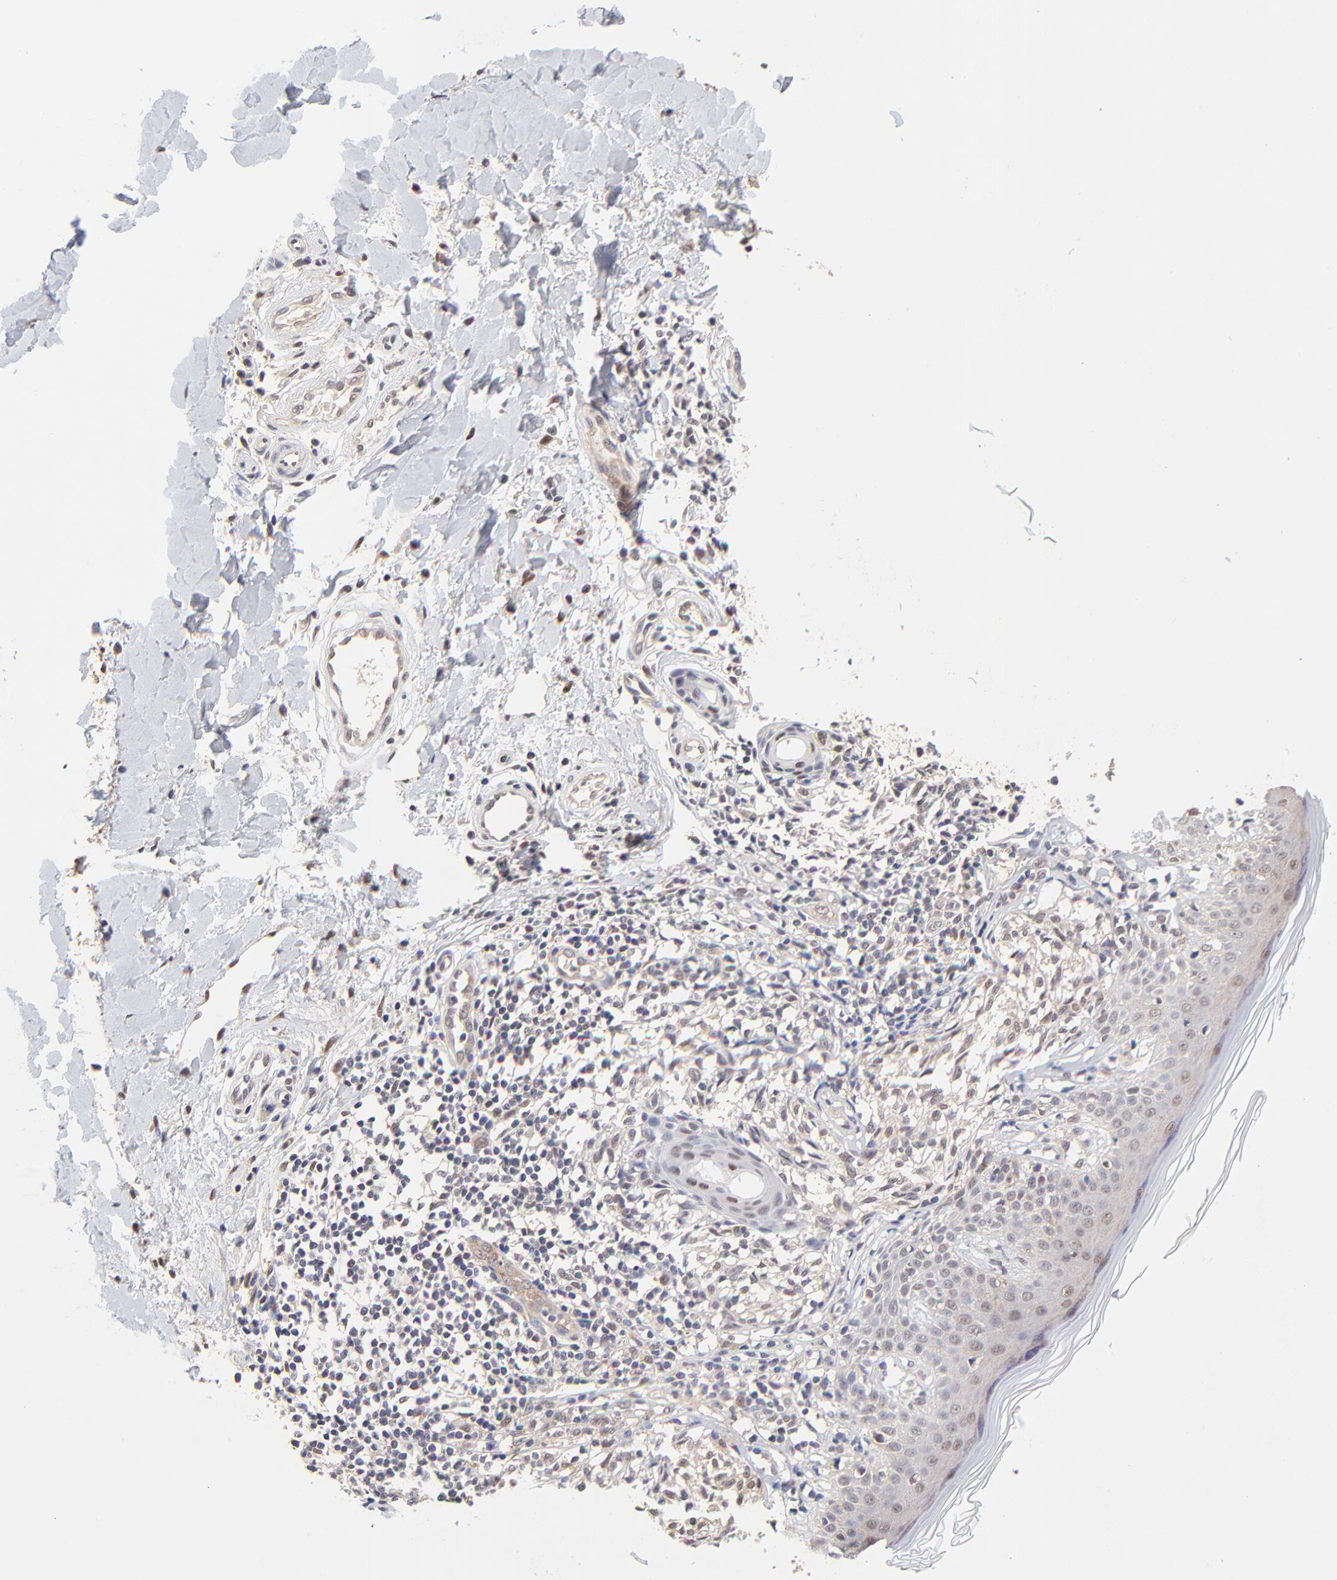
{"staining": {"intensity": "negative", "quantity": "none", "location": "none"}, "tissue": "melanoma", "cell_type": "Tumor cells", "image_type": "cancer", "snomed": [{"axis": "morphology", "description": "Malignant melanoma, NOS"}, {"axis": "topography", "description": "Skin"}], "caption": "Immunohistochemical staining of melanoma shows no significant expression in tumor cells.", "gene": "PSMC4", "patient": {"sex": "male", "age": 67}}